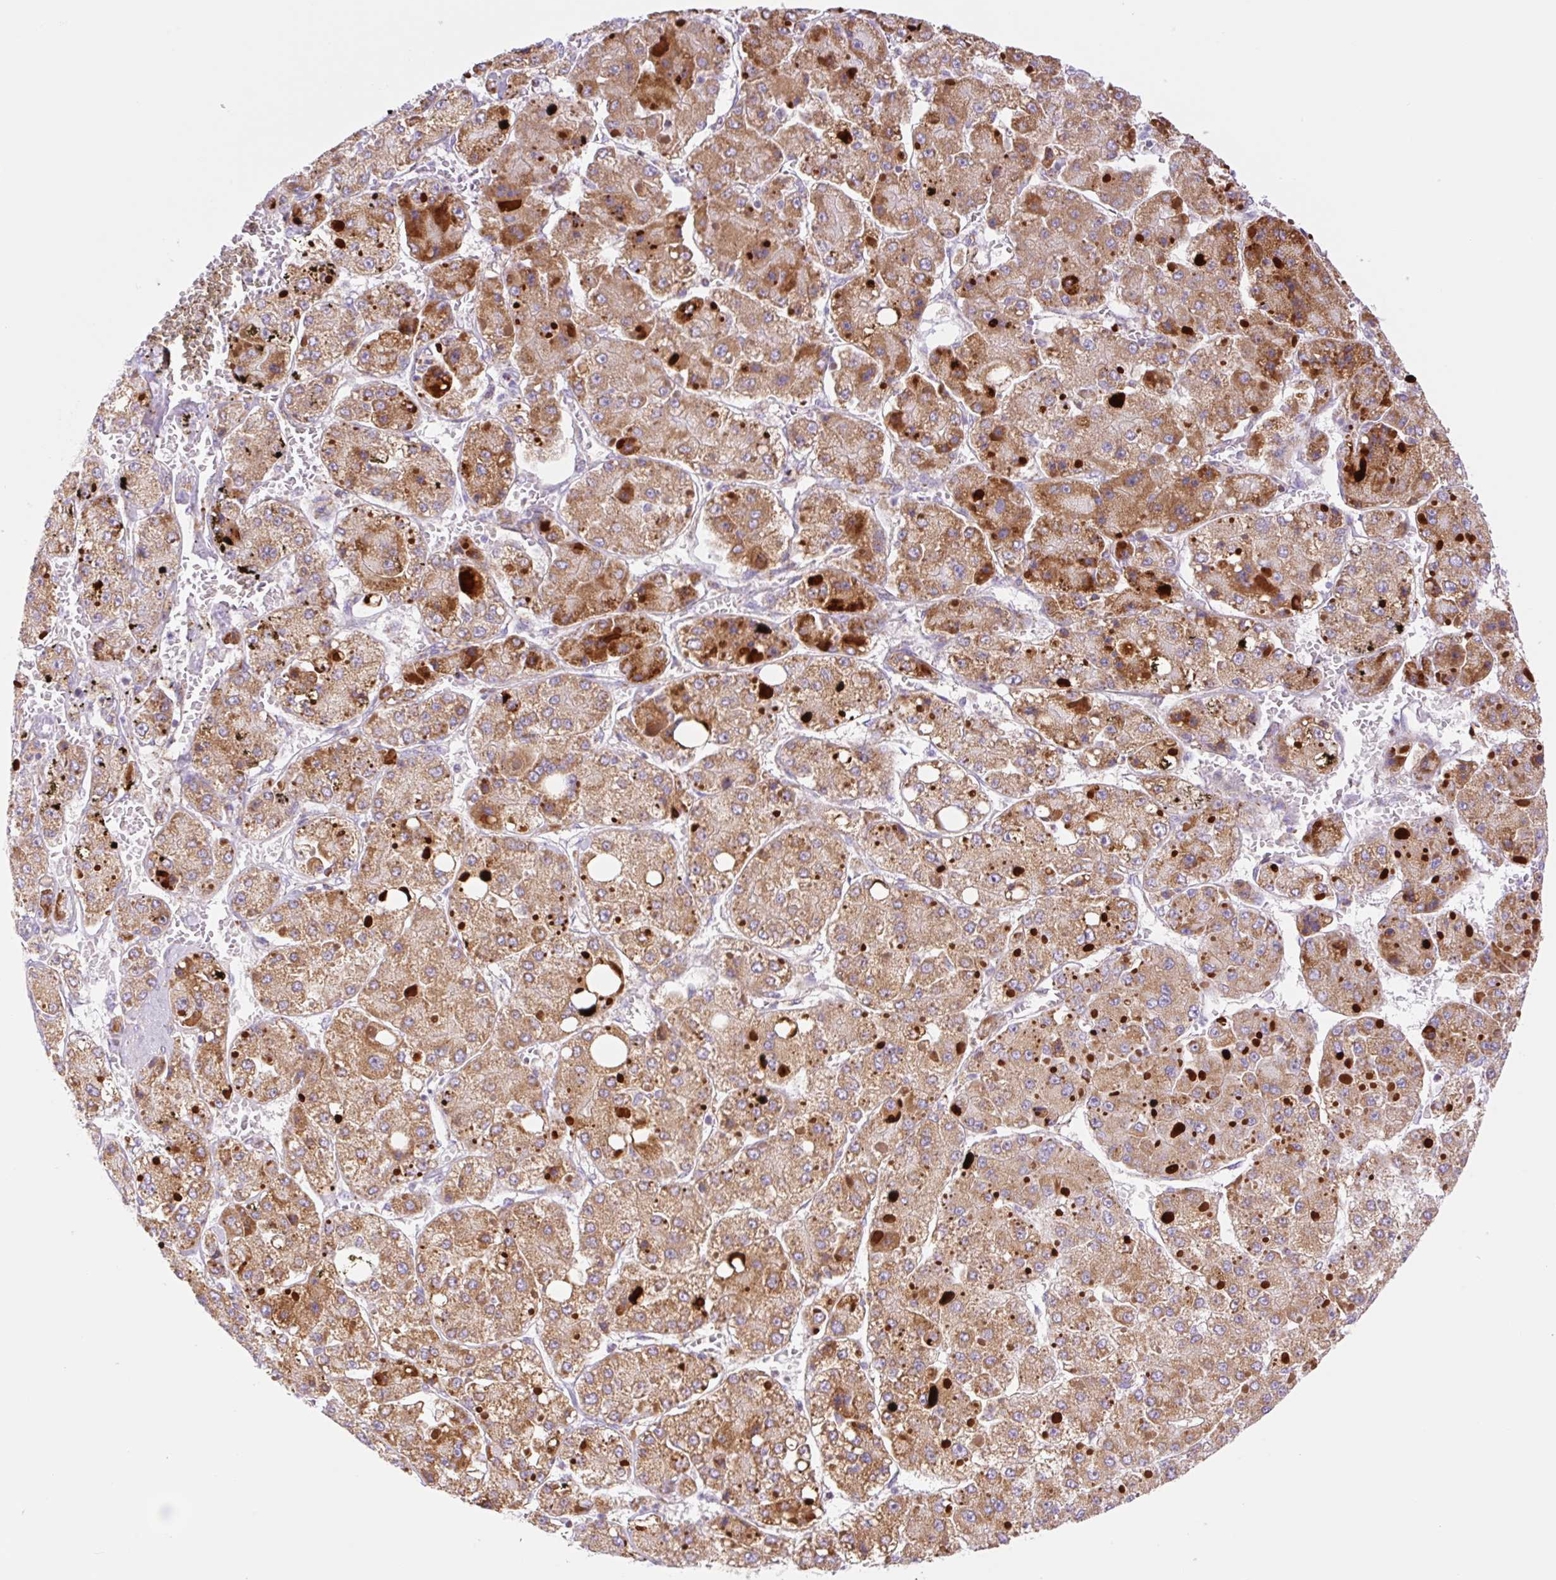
{"staining": {"intensity": "moderate", "quantity": ">75%", "location": "cytoplasmic/membranous"}, "tissue": "liver cancer", "cell_type": "Tumor cells", "image_type": "cancer", "snomed": [{"axis": "morphology", "description": "Carcinoma, Hepatocellular, NOS"}, {"axis": "topography", "description": "Liver"}], "caption": "Immunohistochemical staining of human liver cancer reveals moderate cytoplasmic/membranous protein staining in about >75% of tumor cells.", "gene": "ETNK2", "patient": {"sex": "female", "age": 73}}